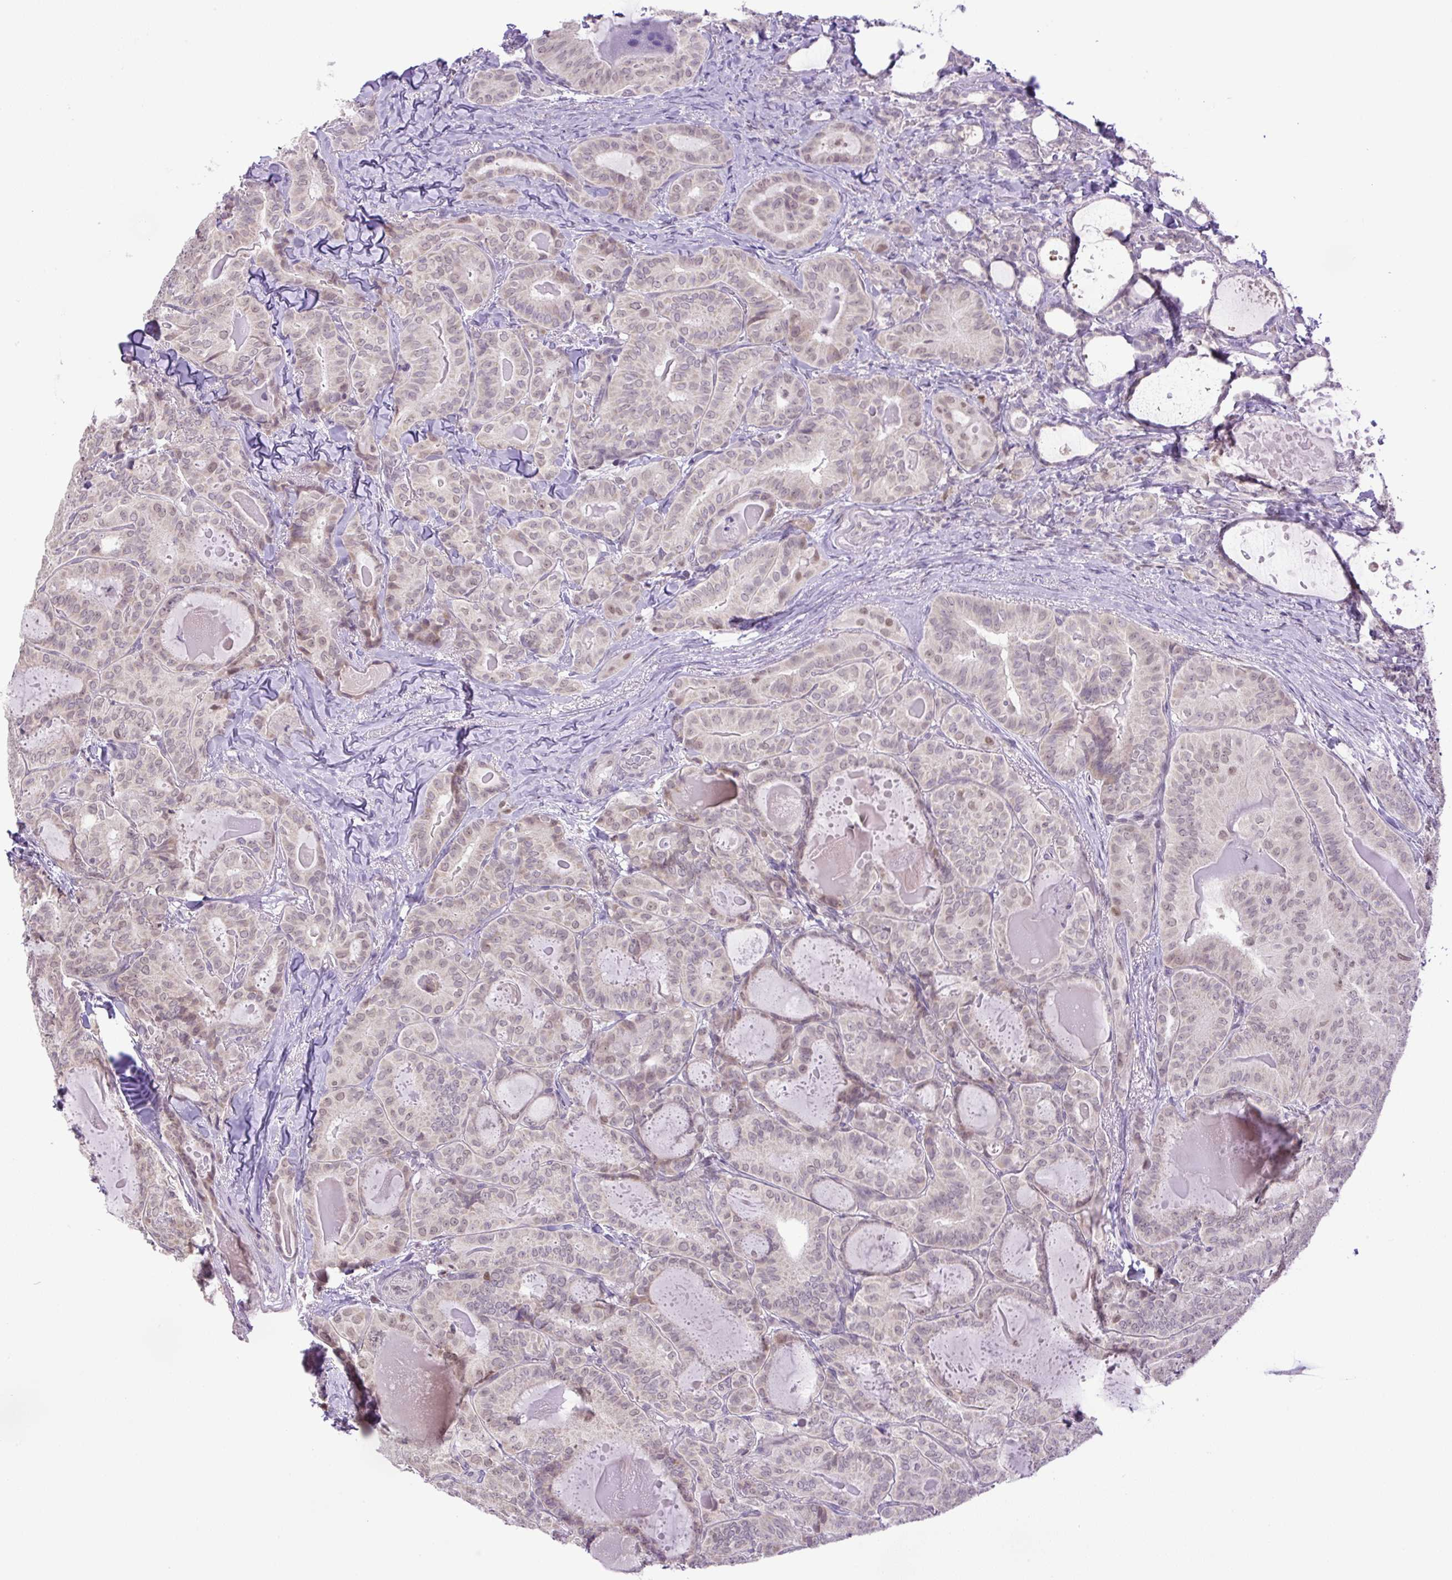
{"staining": {"intensity": "moderate", "quantity": "25%-75%", "location": "nuclear"}, "tissue": "thyroid cancer", "cell_type": "Tumor cells", "image_type": "cancer", "snomed": [{"axis": "morphology", "description": "Papillary adenocarcinoma, NOS"}, {"axis": "topography", "description": "Thyroid gland"}], "caption": "This is a photomicrograph of IHC staining of thyroid cancer, which shows moderate staining in the nuclear of tumor cells.", "gene": "KPNA1", "patient": {"sex": "female", "age": 68}}